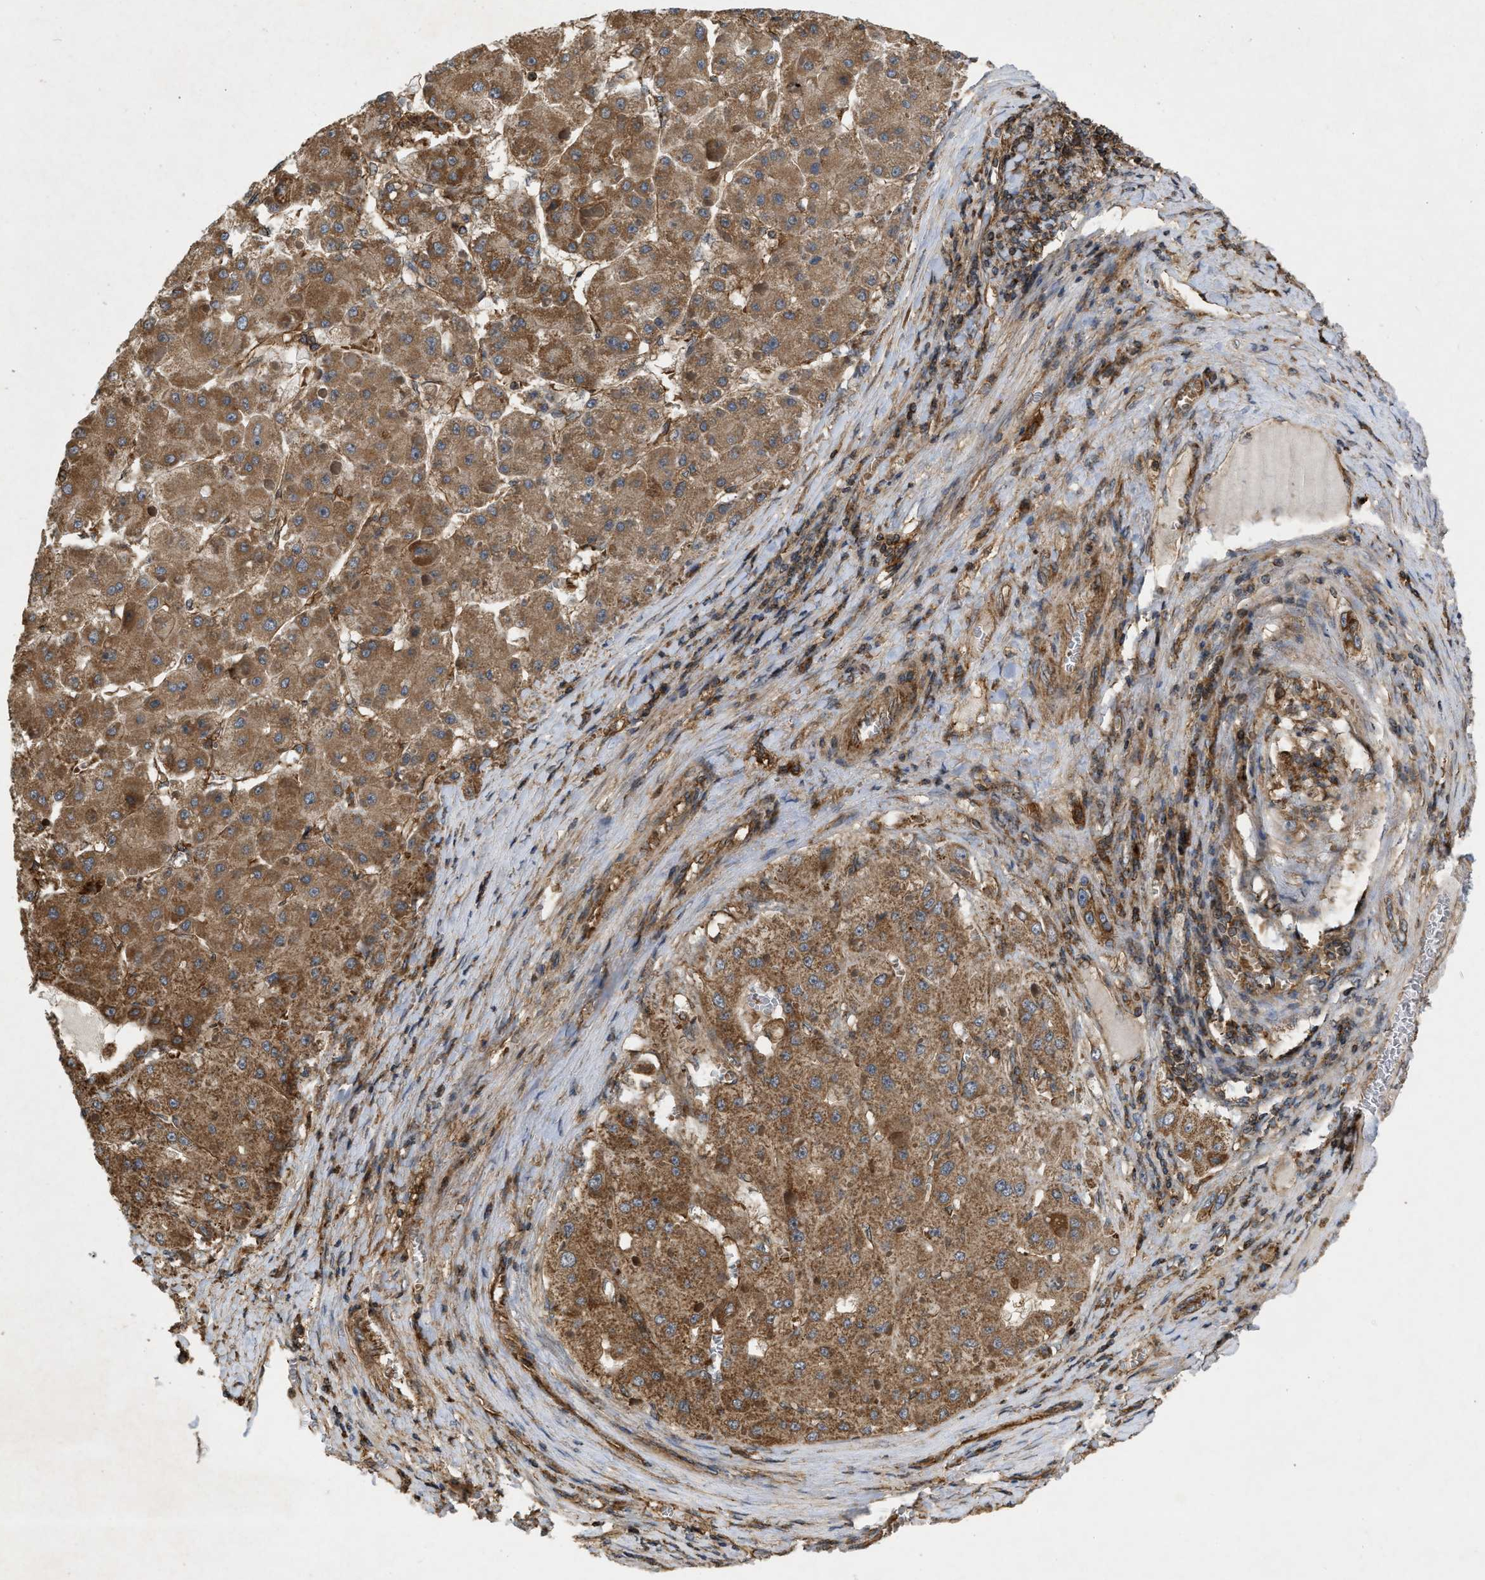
{"staining": {"intensity": "moderate", "quantity": ">75%", "location": "cytoplasmic/membranous"}, "tissue": "liver cancer", "cell_type": "Tumor cells", "image_type": "cancer", "snomed": [{"axis": "morphology", "description": "Carcinoma, Hepatocellular, NOS"}, {"axis": "topography", "description": "Liver"}], "caption": "Immunohistochemical staining of human liver cancer (hepatocellular carcinoma) demonstrates medium levels of moderate cytoplasmic/membranous positivity in about >75% of tumor cells.", "gene": "GNB4", "patient": {"sex": "female", "age": 73}}